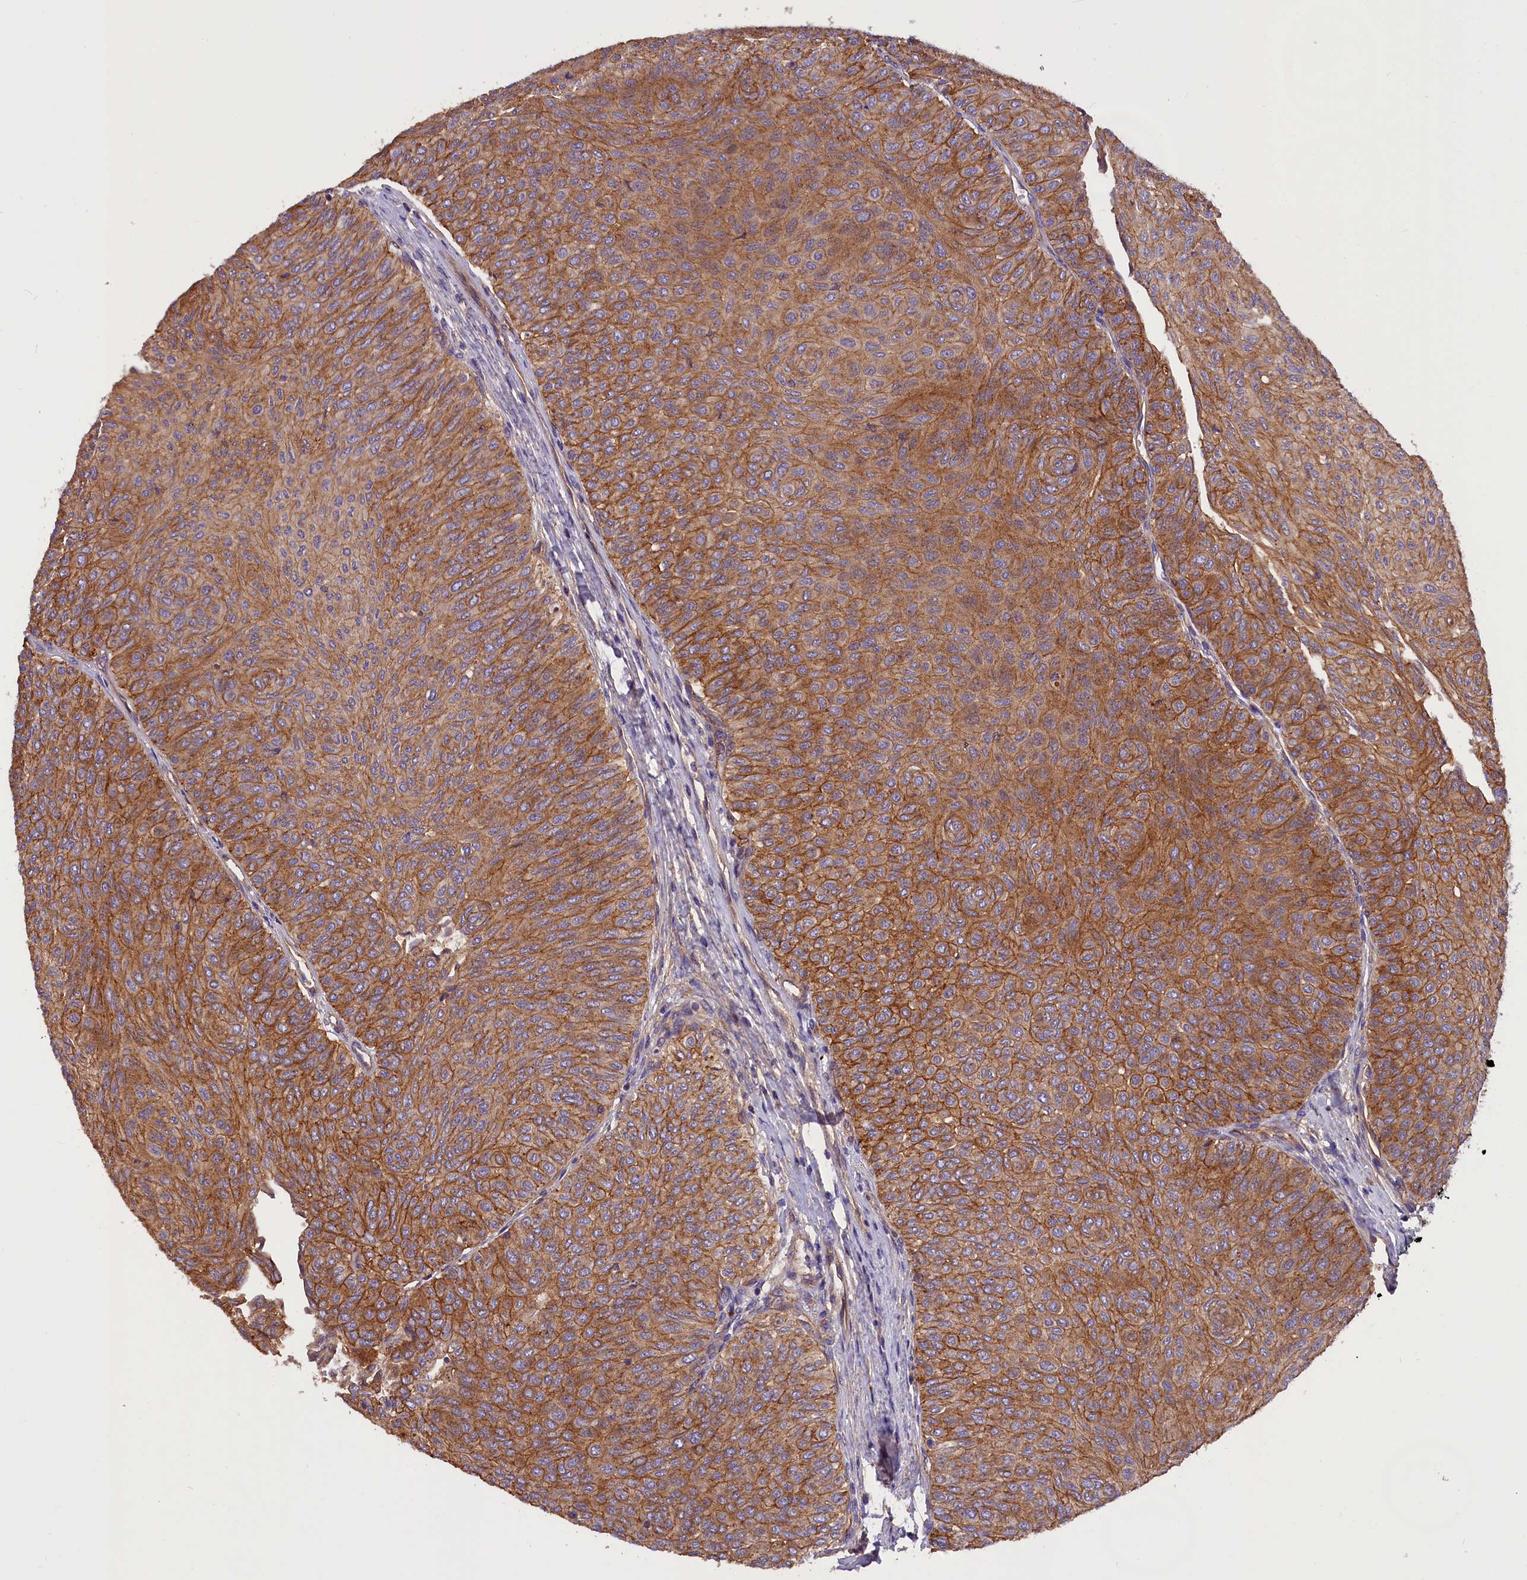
{"staining": {"intensity": "moderate", "quantity": ">75%", "location": "cytoplasmic/membranous"}, "tissue": "urothelial cancer", "cell_type": "Tumor cells", "image_type": "cancer", "snomed": [{"axis": "morphology", "description": "Urothelial carcinoma, Low grade"}, {"axis": "topography", "description": "Urinary bladder"}], "caption": "Human urothelial cancer stained with a brown dye reveals moderate cytoplasmic/membranous positive positivity in approximately >75% of tumor cells.", "gene": "ERMARD", "patient": {"sex": "male", "age": 78}}